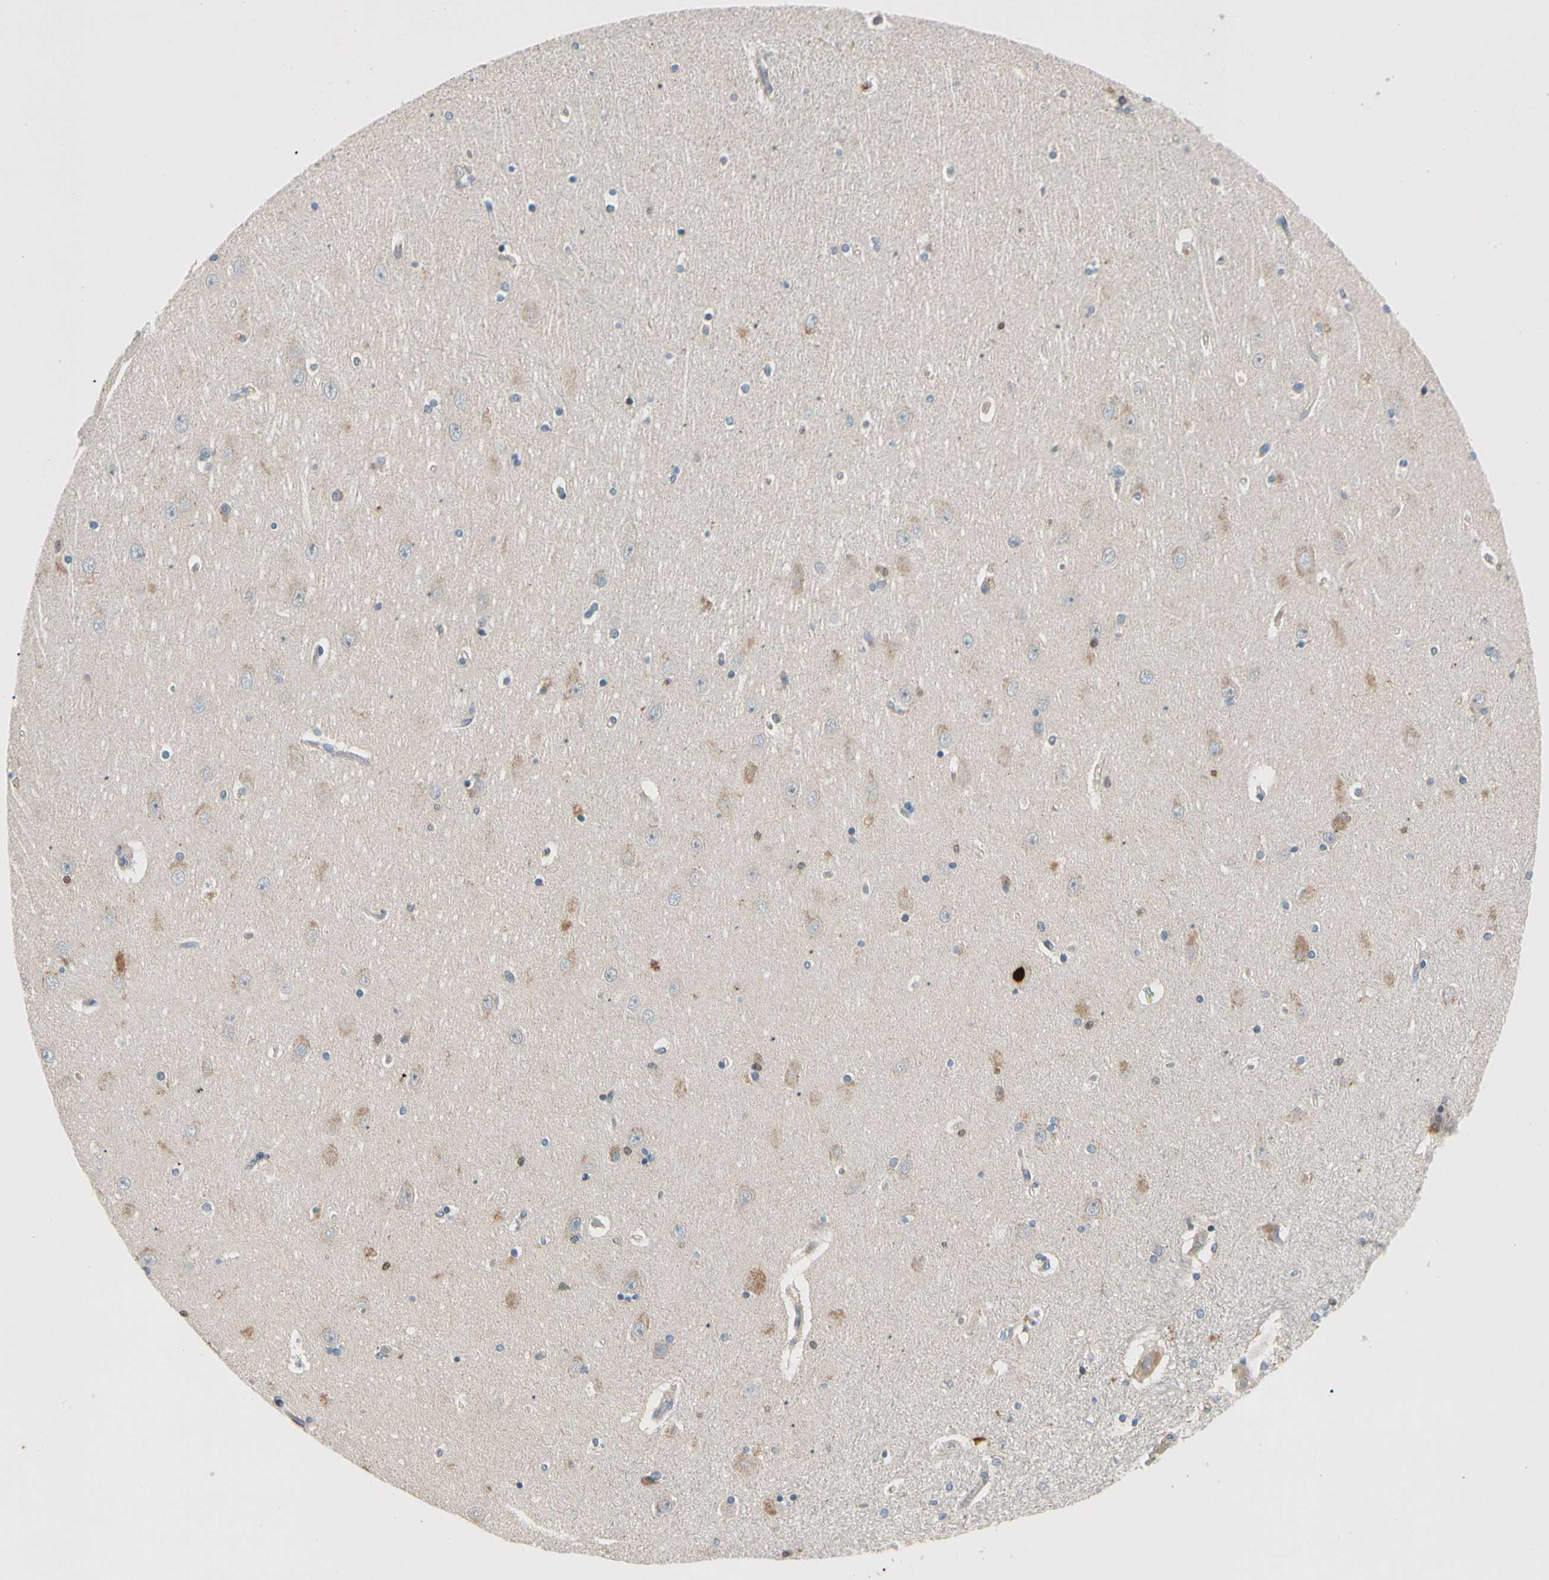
{"staining": {"intensity": "weak", "quantity": "<25%", "location": "cytoplasmic/membranous"}, "tissue": "hippocampus", "cell_type": "Glial cells", "image_type": "normal", "snomed": [{"axis": "morphology", "description": "Normal tissue, NOS"}, {"axis": "topography", "description": "Hippocampus"}], "caption": "Hippocampus was stained to show a protein in brown. There is no significant expression in glial cells. (Stains: DAB IHC with hematoxylin counter stain, Microscopy: brightfield microscopy at high magnification).", "gene": "CDH6", "patient": {"sex": "female", "age": 54}}